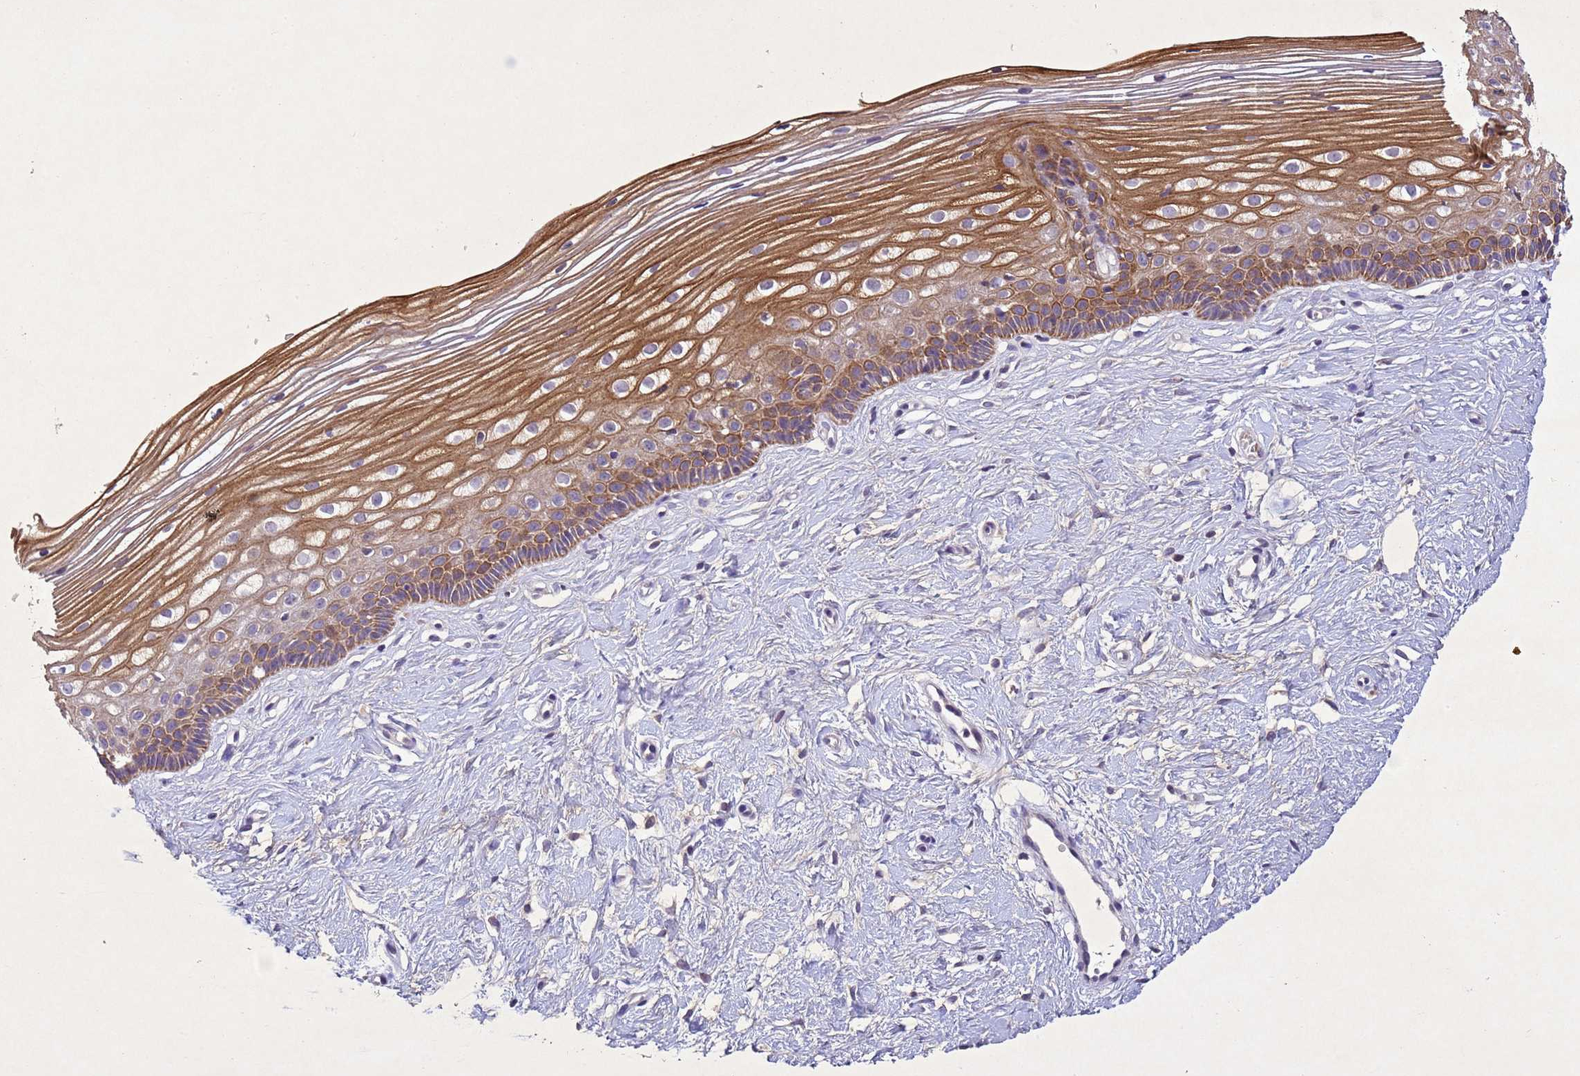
{"staining": {"intensity": "negative", "quantity": "none", "location": "none"}, "tissue": "cervix", "cell_type": "Glandular cells", "image_type": "normal", "snomed": [{"axis": "morphology", "description": "Normal tissue, NOS"}, {"axis": "topography", "description": "Cervix"}], "caption": "Immunohistochemistry (IHC) photomicrograph of normal human cervix stained for a protein (brown), which reveals no staining in glandular cells. The staining is performed using DAB (3,3'-diaminobenzidine) brown chromogen with nuclei counter-stained in using hematoxylin.", "gene": "NLRP11", "patient": {"sex": "female", "age": 40}}